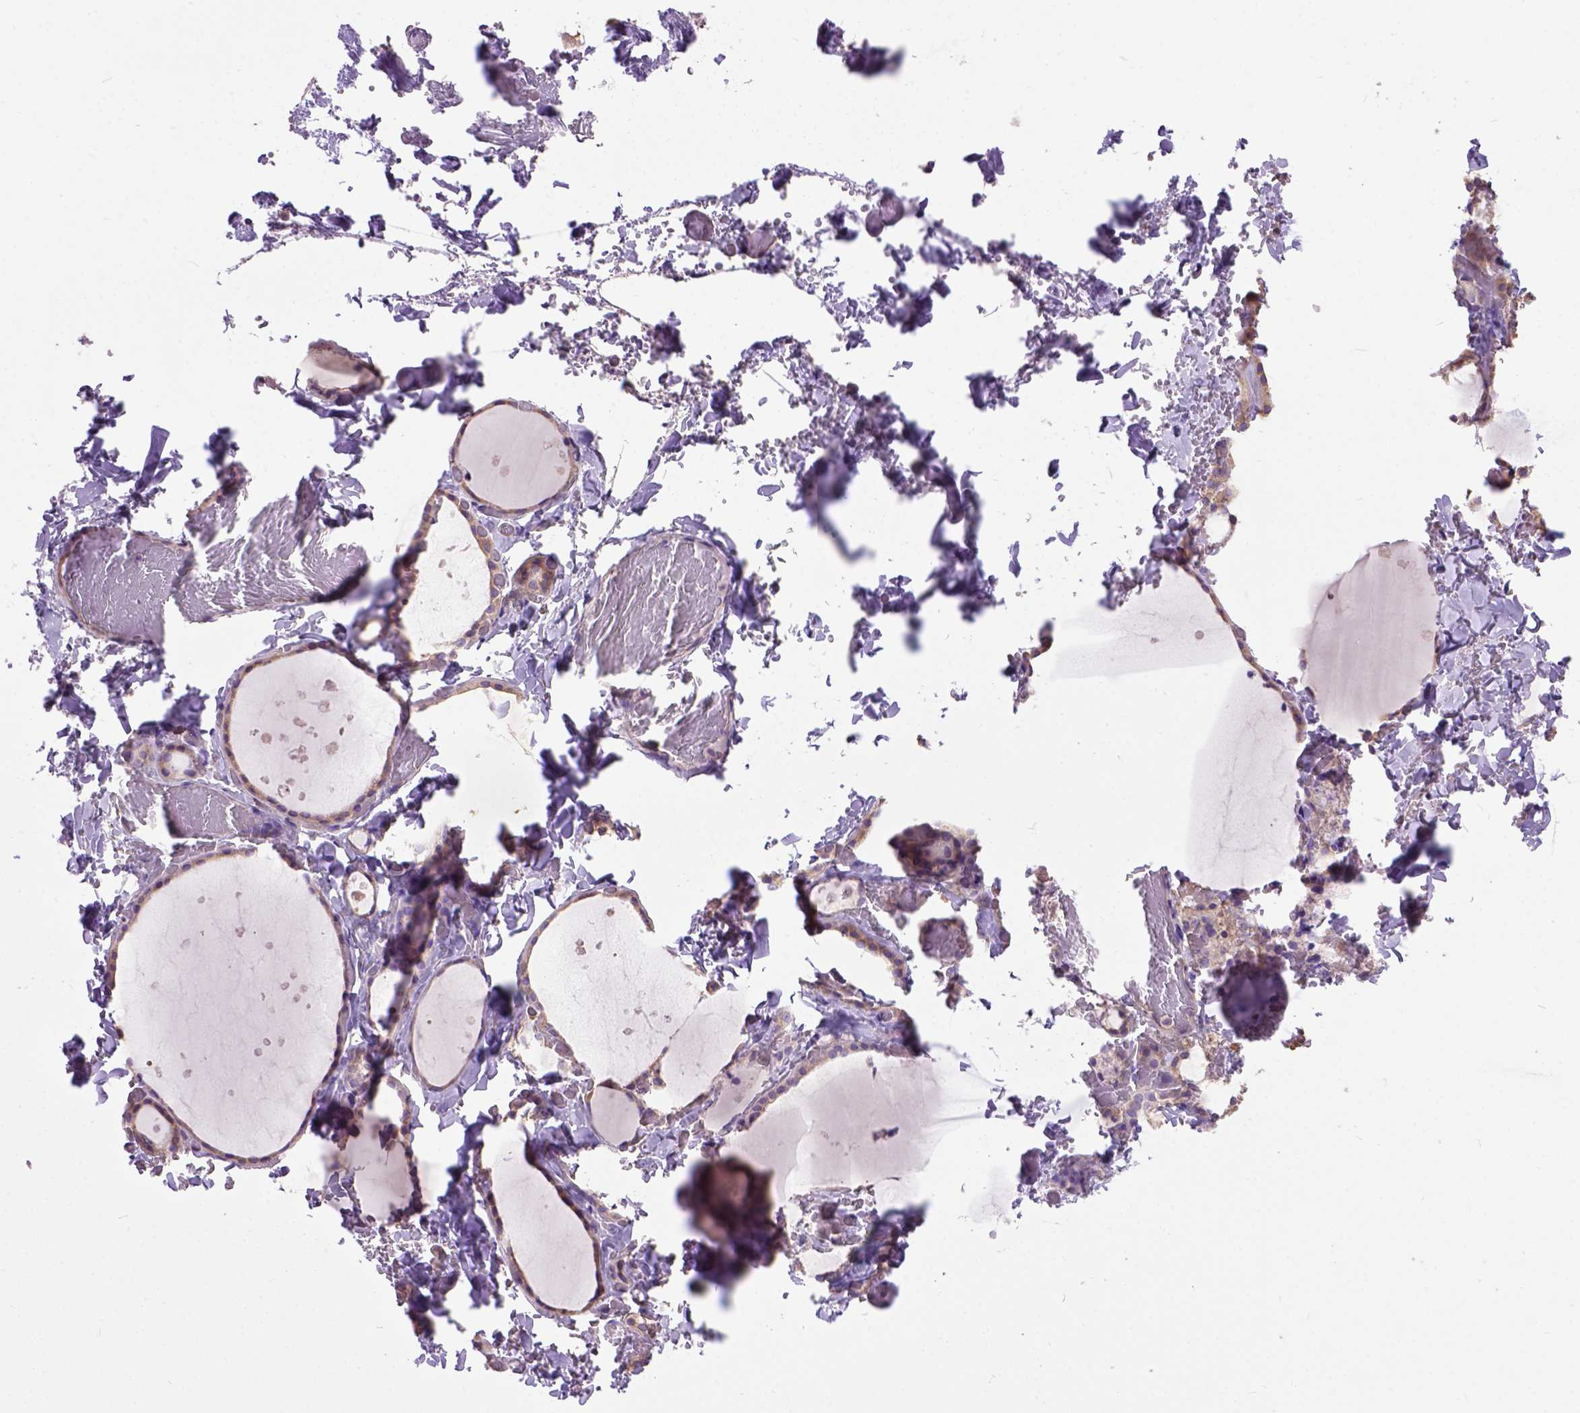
{"staining": {"intensity": "weak", "quantity": "25%-75%", "location": "cytoplasmic/membranous"}, "tissue": "thyroid gland", "cell_type": "Glandular cells", "image_type": "normal", "snomed": [{"axis": "morphology", "description": "Normal tissue, NOS"}, {"axis": "topography", "description": "Thyroid gland"}], "caption": "This micrograph exhibits immunohistochemistry (IHC) staining of benign human thyroid gland, with low weak cytoplasmic/membranous expression in about 25%-75% of glandular cells.", "gene": "SEMA4F", "patient": {"sex": "female", "age": 36}}